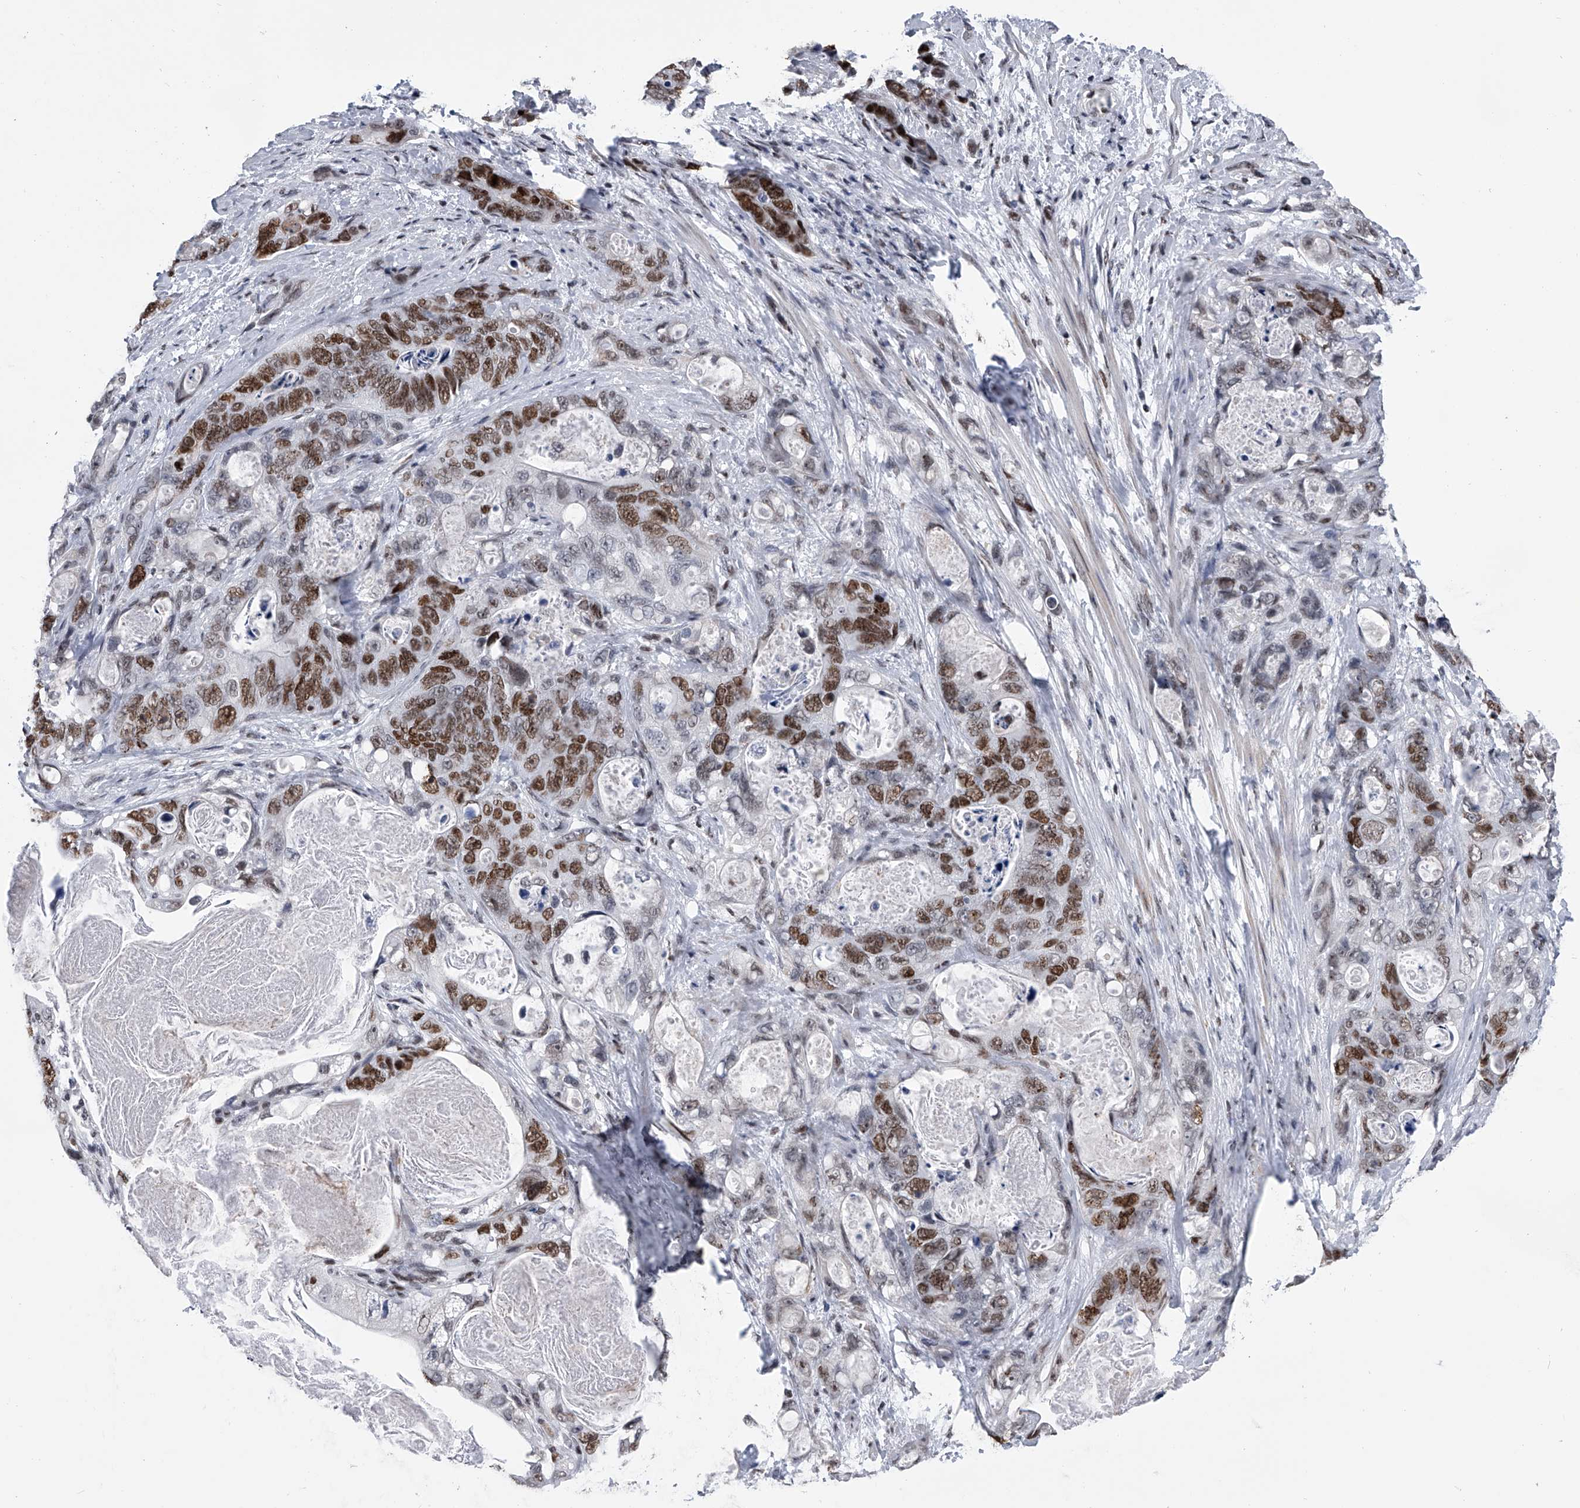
{"staining": {"intensity": "moderate", "quantity": ">75%", "location": "nuclear"}, "tissue": "stomach cancer", "cell_type": "Tumor cells", "image_type": "cancer", "snomed": [{"axis": "morphology", "description": "Normal tissue, NOS"}, {"axis": "morphology", "description": "Adenocarcinoma, NOS"}, {"axis": "topography", "description": "Stomach"}], "caption": "Adenocarcinoma (stomach) stained with a brown dye demonstrates moderate nuclear positive expression in approximately >75% of tumor cells.", "gene": "SIM2", "patient": {"sex": "female", "age": 89}}